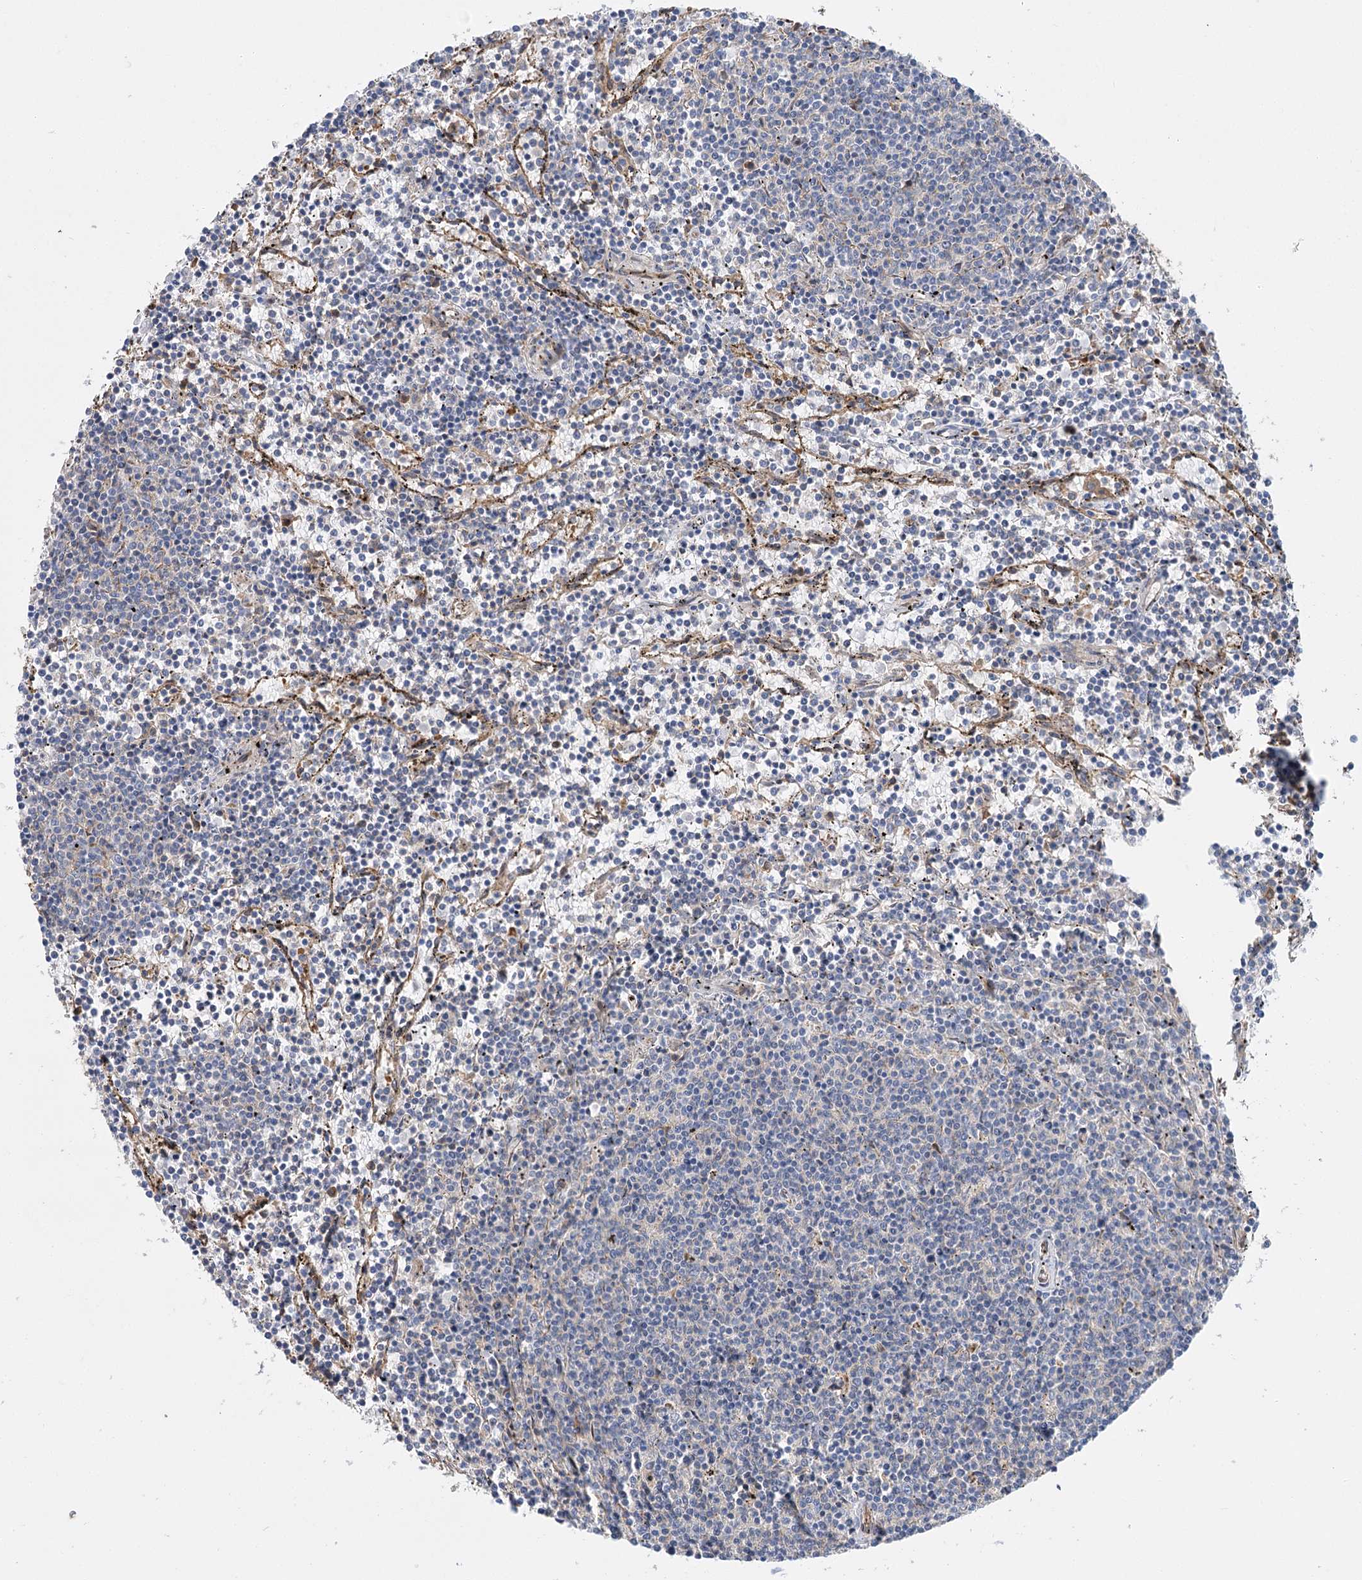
{"staining": {"intensity": "negative", "quantity": "none", "location": "none"}, "tissue": "lymphoma", "cell_type": "Tumor cells", "image_type": "cancer", "snomed": [{"axis": "morphology", "description": "Malignant lymphoma, non-Hodgkin's type, Low grade"}, {"axis": "topography", "description": "Spleen"}], "caption": "Human malignant lymphoma, non-Hodgkin's type (low-grade) stained for a protein using IHC reveals no expression in tumor cells.", "gene": "GUSB", "patient": {"sex": "female", "age": 50}}